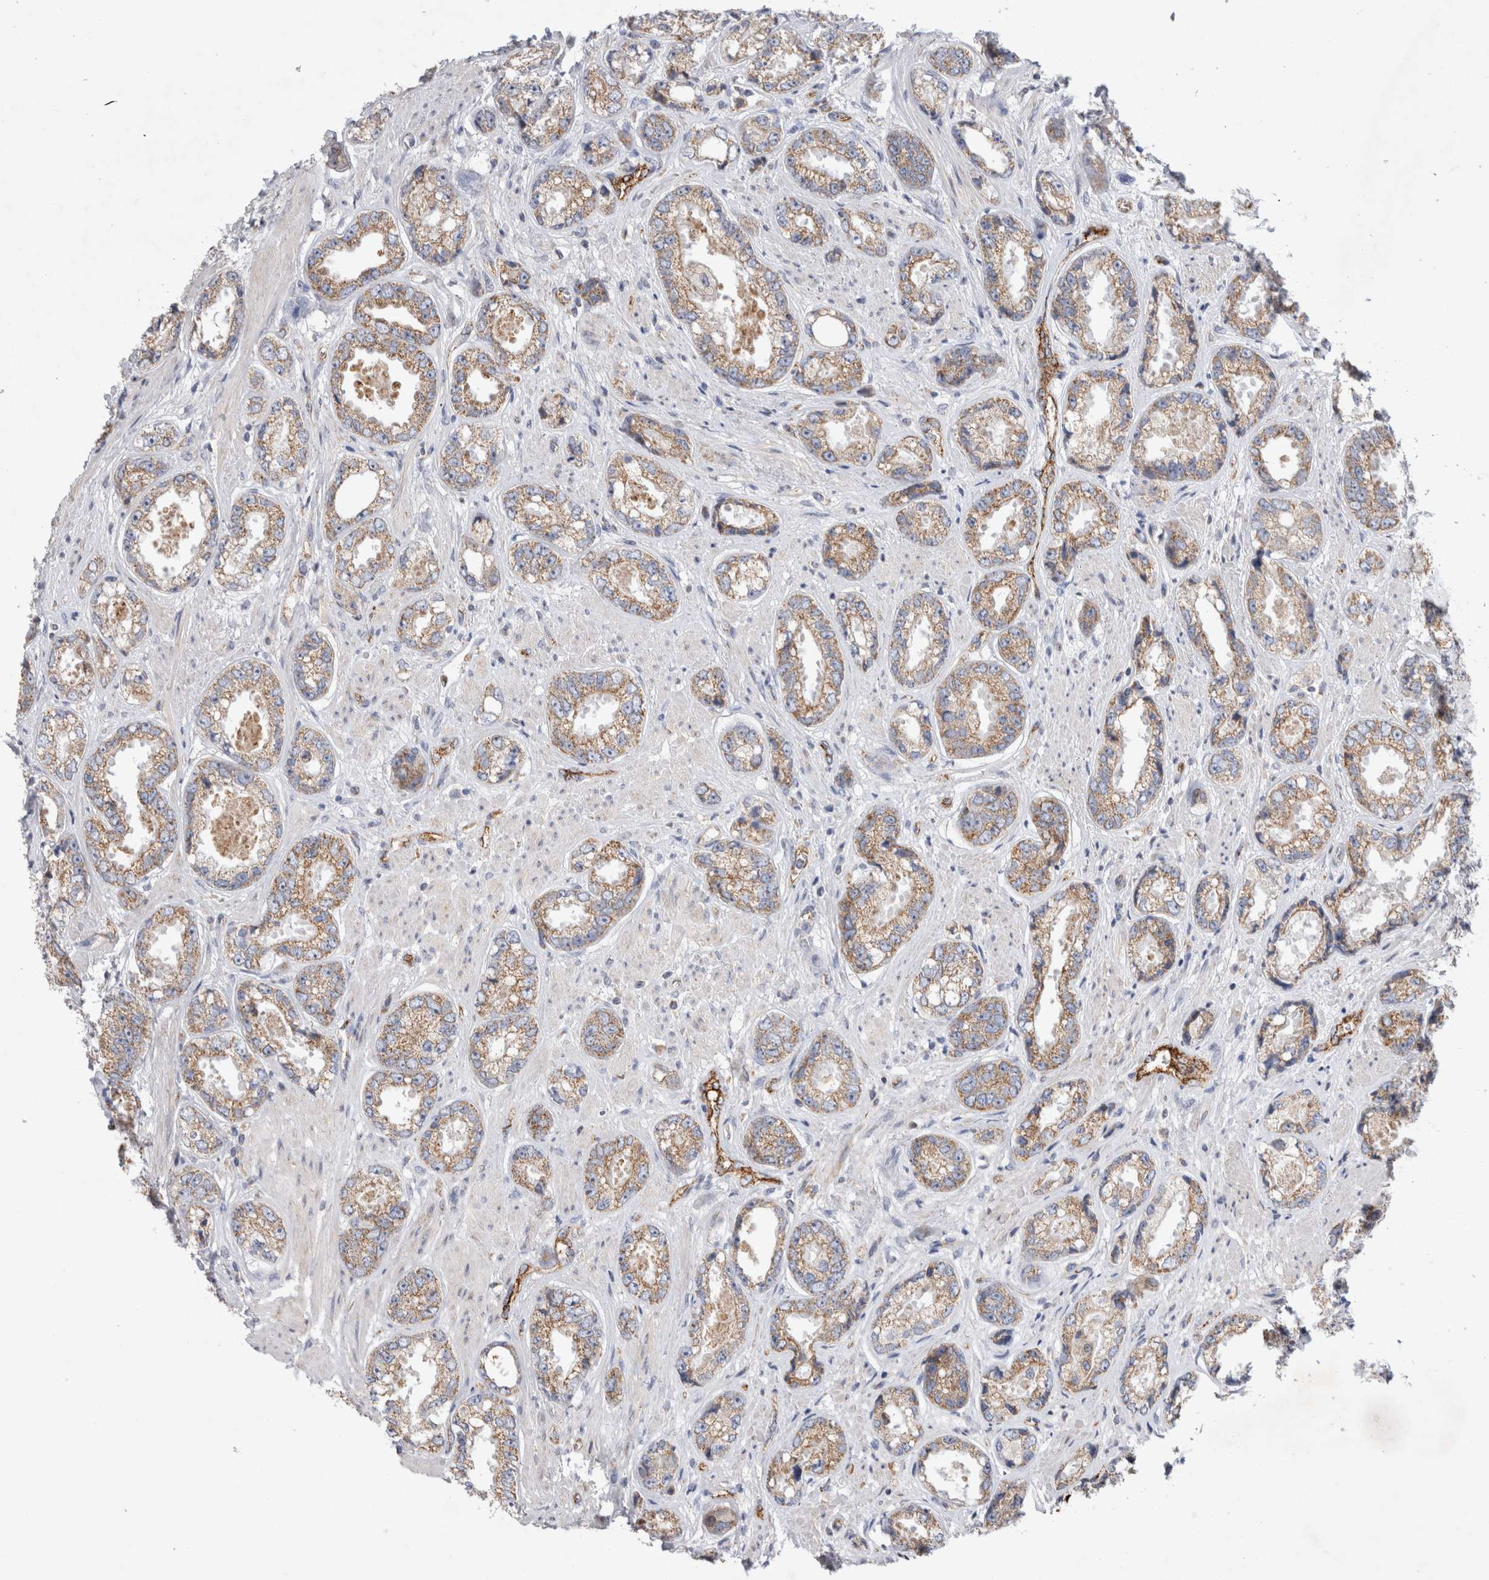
{"staining": {"intensity": "moderate", "quantity": "25%-75%", "location": "cytoplasmic/membranous"}, "tissue": "prostate cancer", "cell_type": "Tumor cells", "image_type": "cancer", "snomed": [{"axis": "morphology", "description": "Adenocarcinoma, High grade"}, {"axis": "topography", "description": "Prostate"}], "caption": "Tumor cells show moderate cytoplasmic/membranous staining in approximately 25%-75% of cells in prostate cancer.", "gene": "IARS2", "patient": {"sex": "male", "age": 61}}